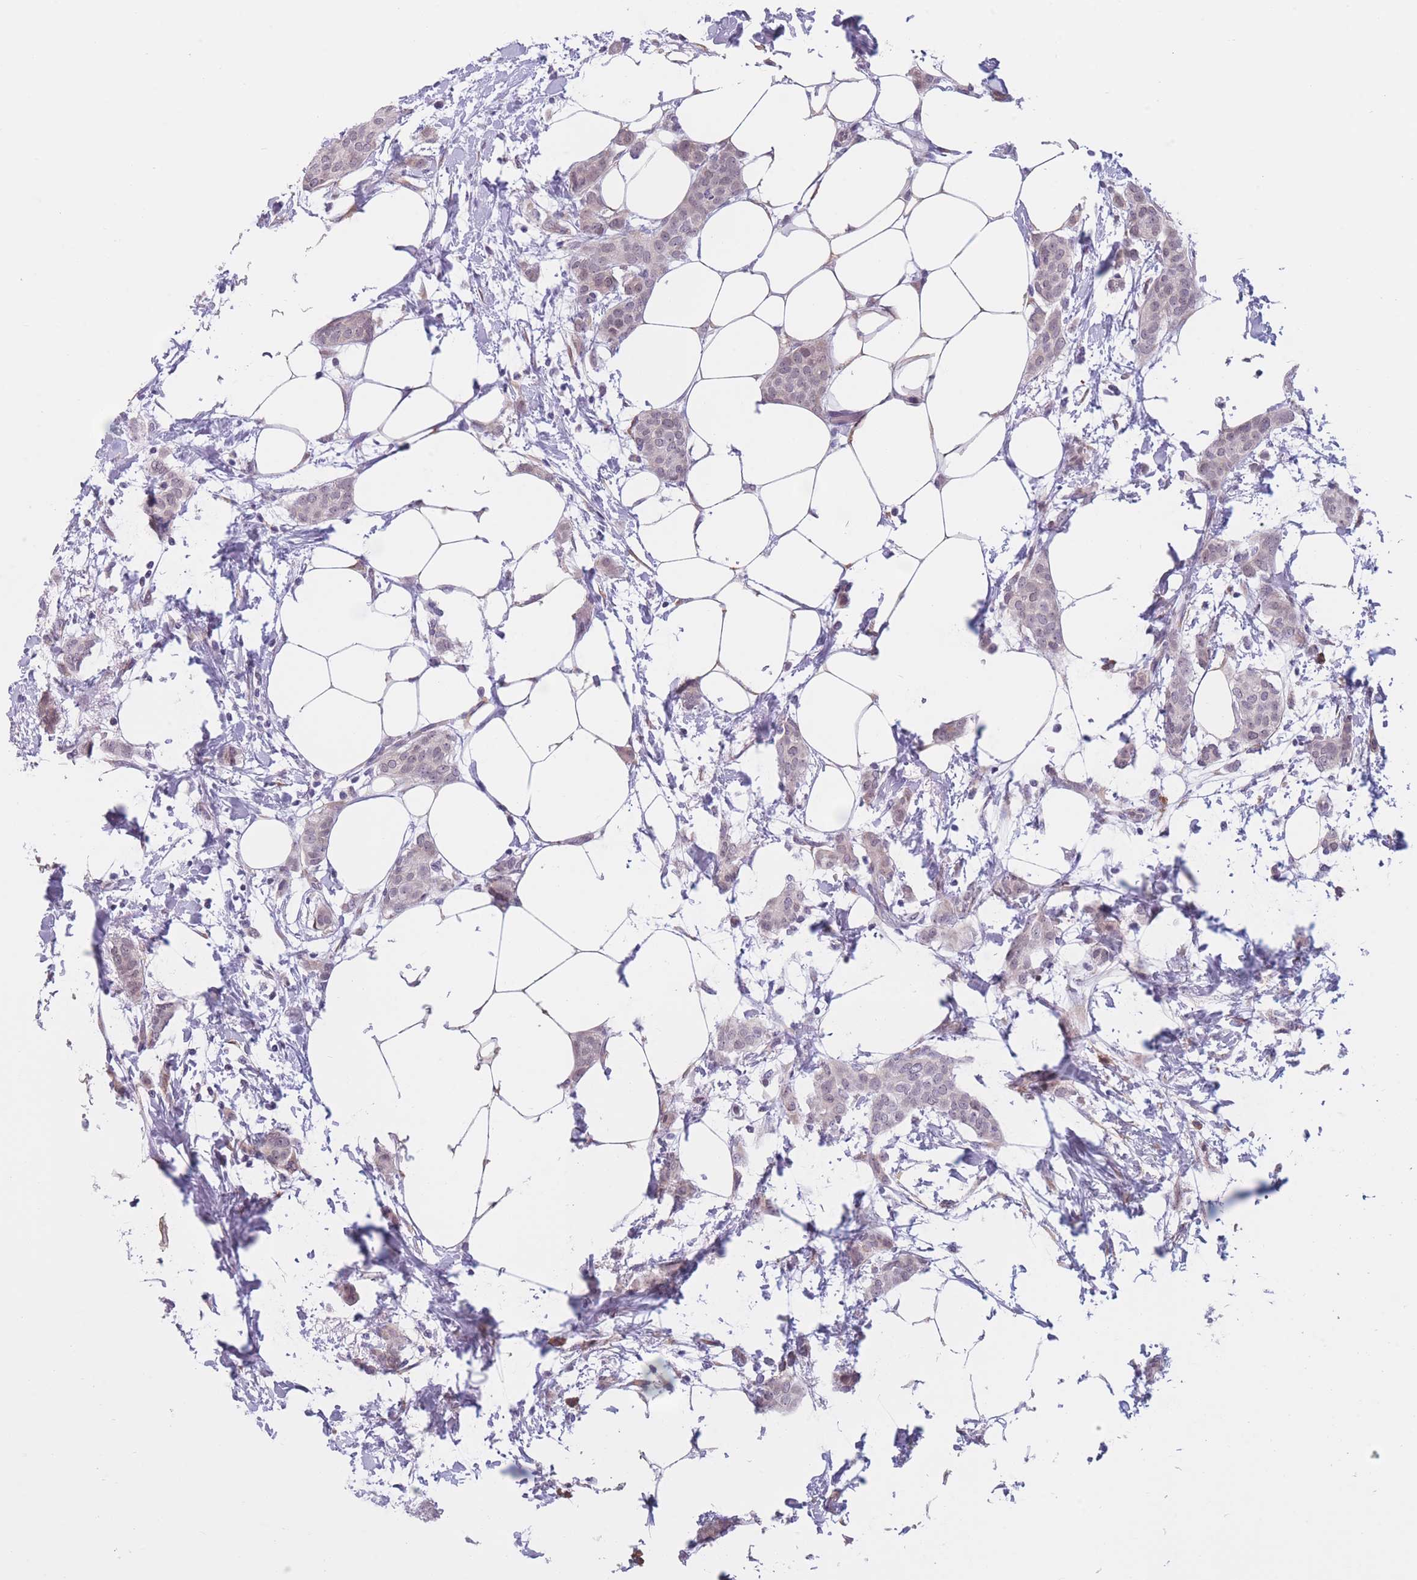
{"staining": {"intensity": "negative", "quantity": "none", "location": "none"}, "tissue": "breast cancer", "cell_type": "Tumor cells", "image_type": "cancer", "snomed": [{"axis": "morphology", "description": "Duct carcinoma"}, {"axis": "topography", "description": "Breast"}], "caption": "Infiltrating ductal carcinoma (breast) stained for a protein using immunohistochemistry (IHC) displays no staining tumor cells.", "gene": "COL27A1", "patient": {"sex": "female", "age": 72}}